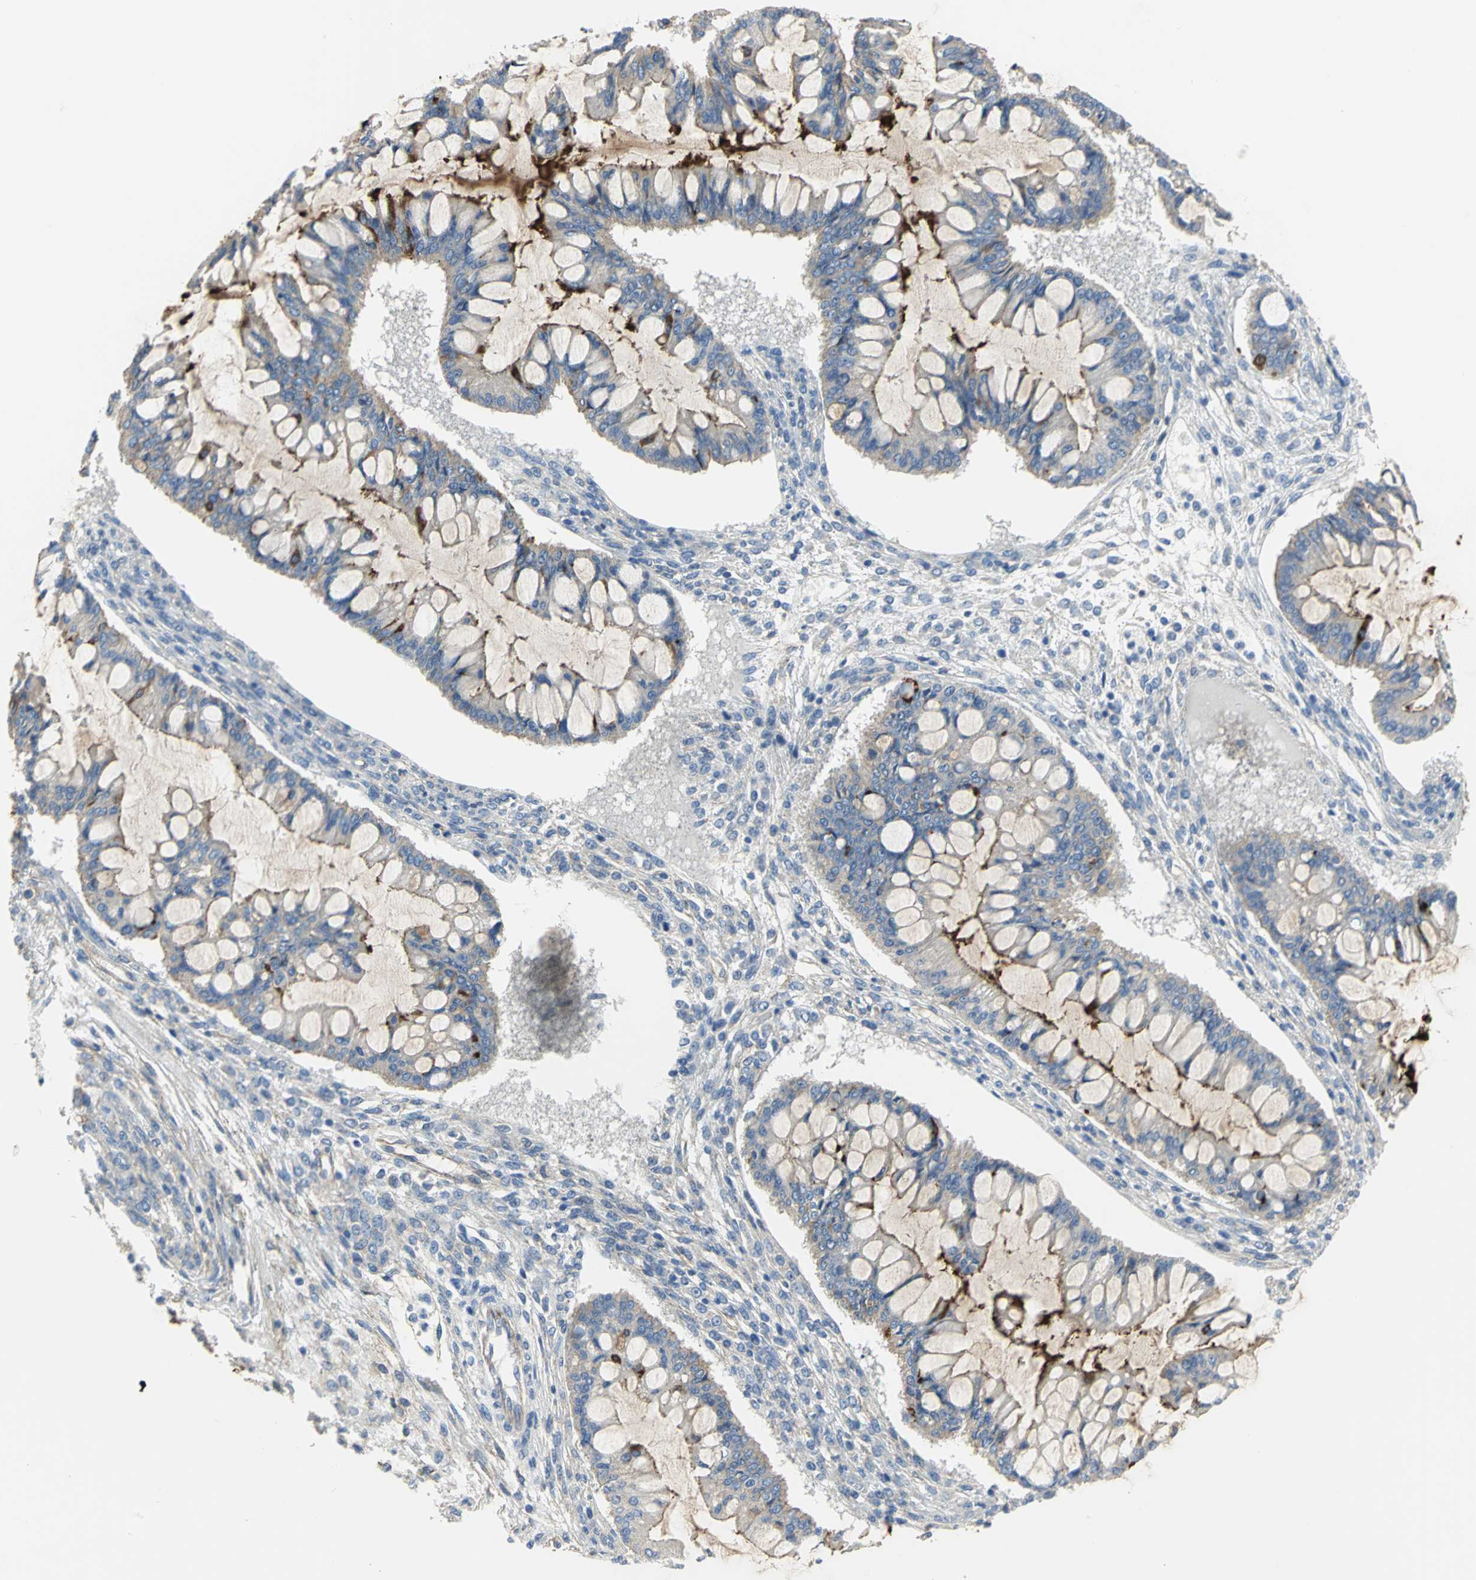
{"staining": {"intensity": "strong", "quantity": ">75%", "location": "cytoplasmic/membranous"}, "tissue": "ovarian cancer", "cell_type": "Tumor cells", "image_type": "cancer", "snomed": [{"axis": "morphology", "description": "Cystadenocarcinoma, mucinous, NOS"}, {"axis": "topography", "description": "Ovary"}], "caption": "This micrograph demonstrates ovarian mucinous cystadenocarcinoma stained with IHC to label a protein in brown. The cytoplasmic/membranous of tumor cells show strong positivity for the protein. Nuclei are counter-stained blue.", "gene": "HTR1F", "patient": {"sex": "female", "age": 73}}